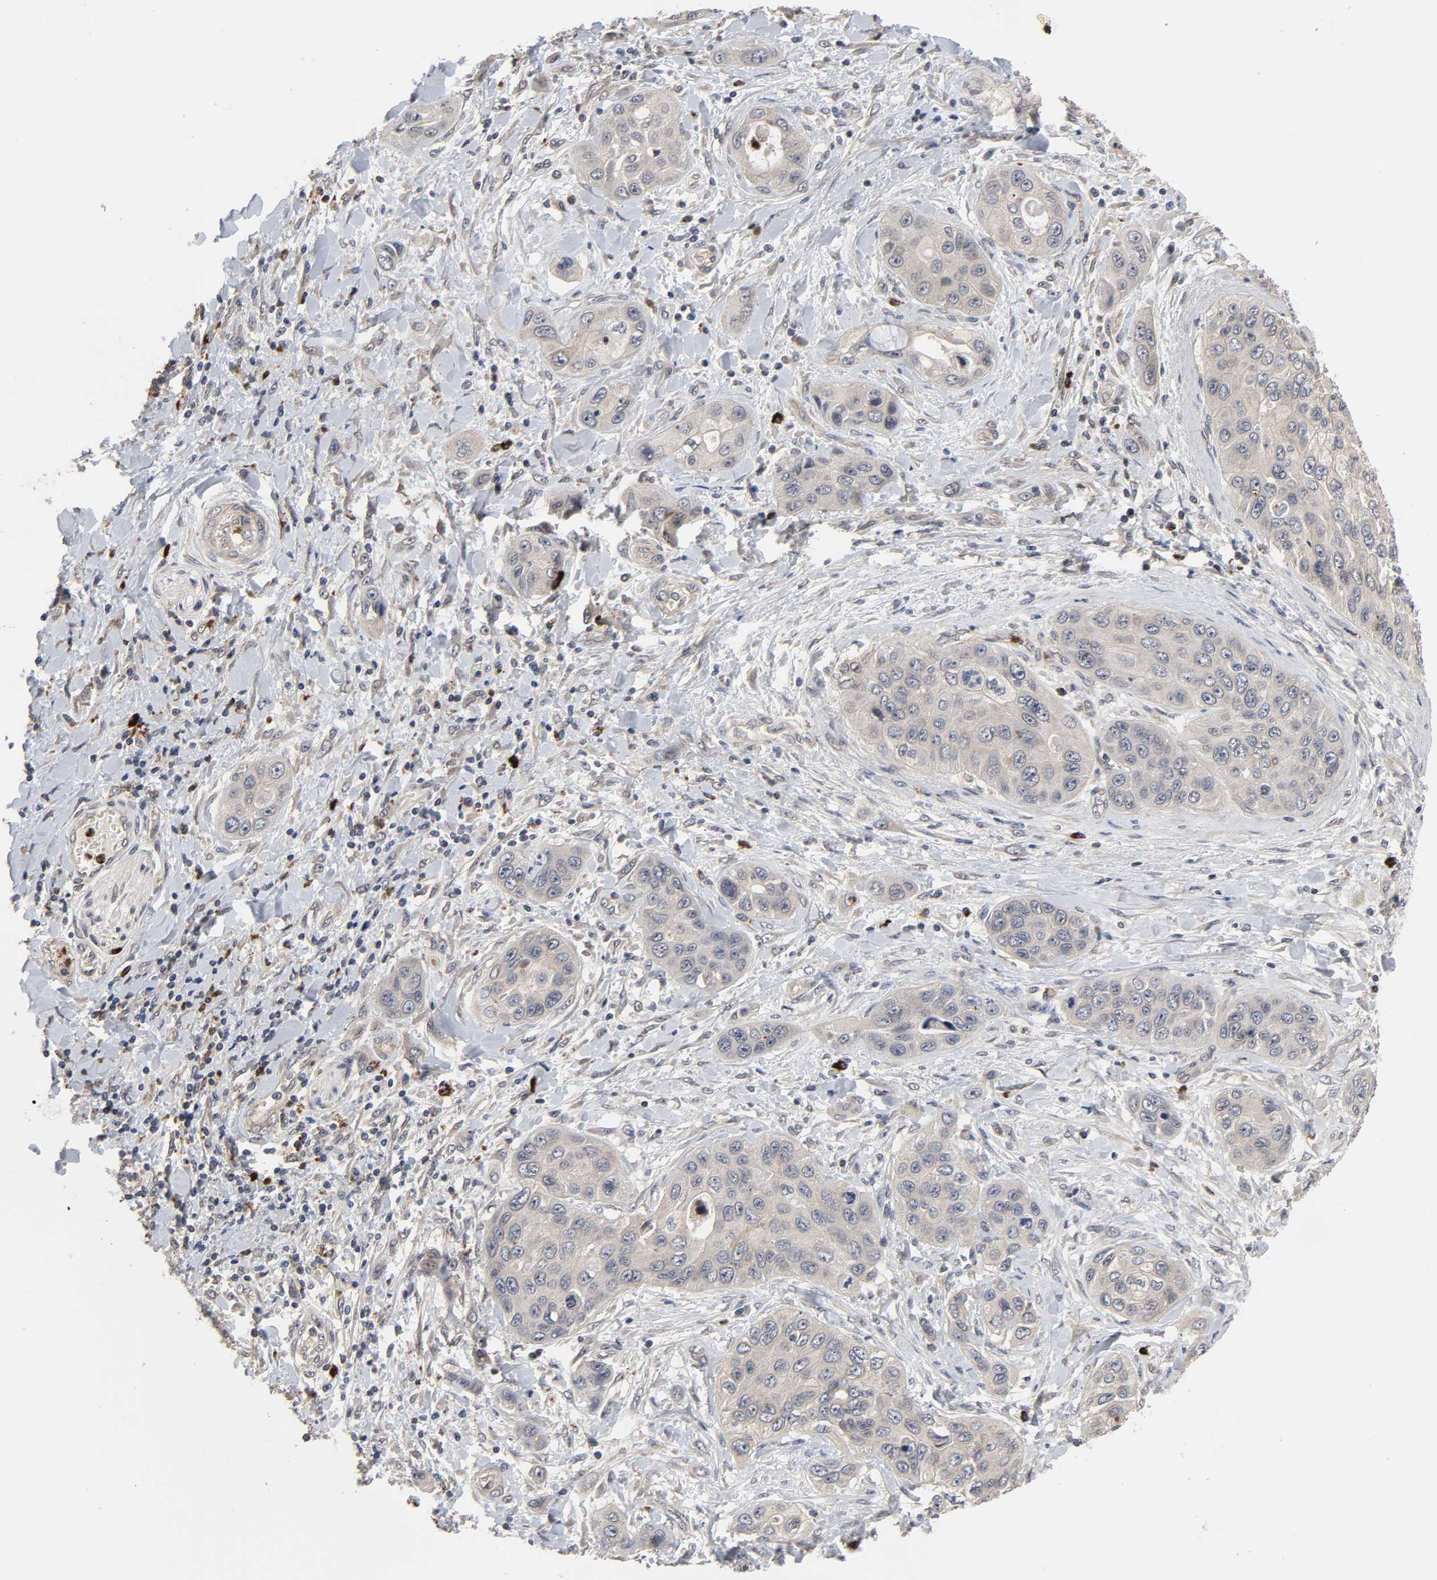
{"staining": {"intensity": "weak", "quantity": "25%-75%", "location": "cytoplasmic/membranous"}, "tissue": "pancreatic cancer", "cell_type": "Tumor cells", "image_type": "cancer", "snomed": [{"axis": "morphology", "description": "Adenocarcinoma, NOS"}, {"axis": "topography", "description": "Pancreas"}], "caption": "There is low levels of weak cytoplasmic/membranous positivity in tumor cells of adenocarcinoma (pancreatic), as demonstrated by immunohistochemical staining (brown color).", "gene": "CCDC175", "patient": {"sex": "female", "age": 70}}